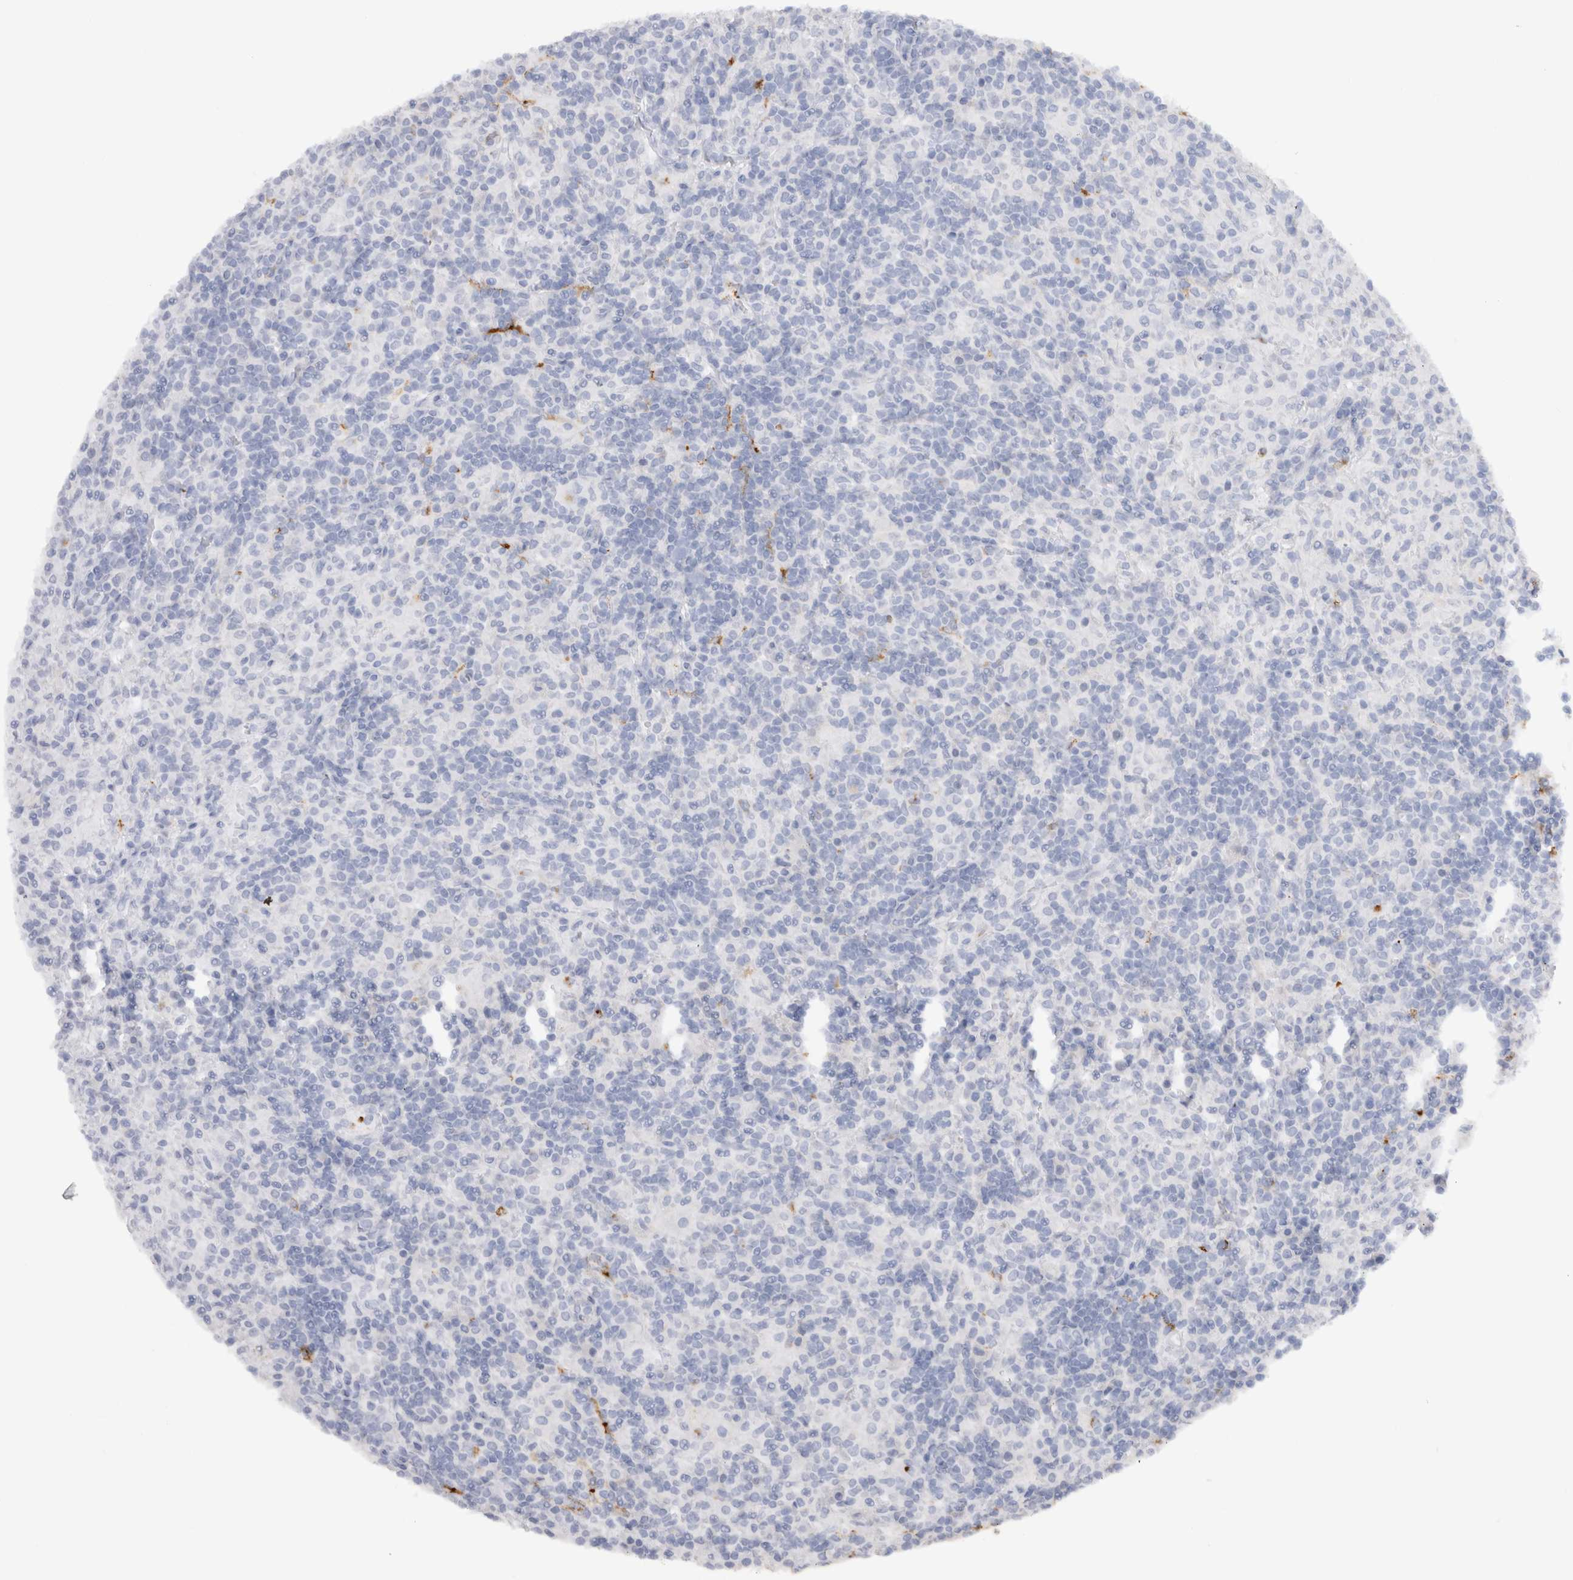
{"staining": {"intensity": "negative", "quantity": "none", "location": "none"}, "tissue": "lymphoma", "cell_type": "Tumor cells", "image_type": "cancer", "snomed": [{"axis": "morphology", "description": "Hodgkin's disease, NOS"}, {"axis": "topography", "description": "Lymph node"}], "caption": "A high-resolution photomicrograph shows immunohistochemistry staining of lymphoma, which displays no significant expression in tumor cells.", "gene": "LAMP3", "patient": {"sex": "male", "age": 70}}